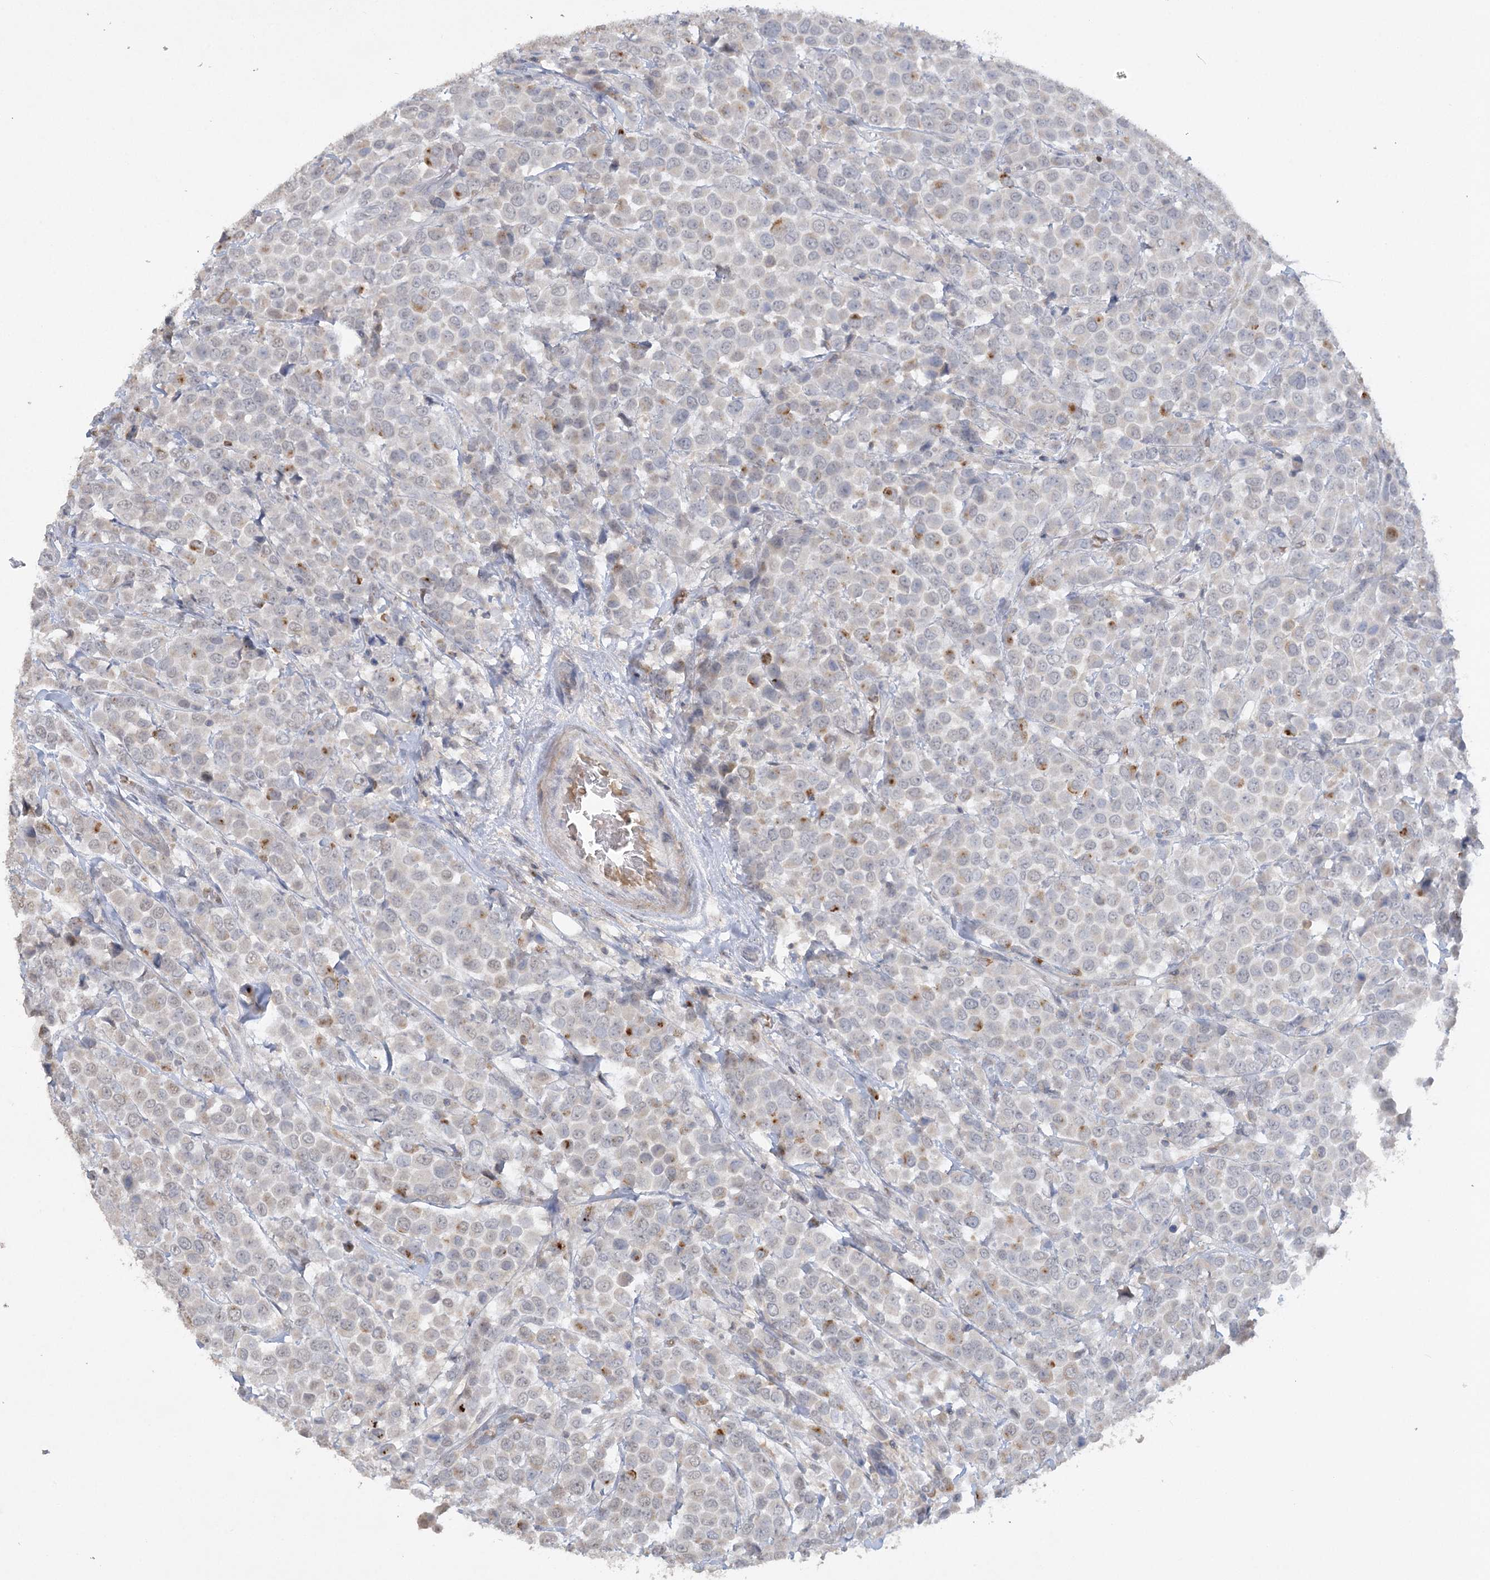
{"staining": {"intensity": "weak", "quantity": "<25%", "location": "cytoplasmic/membranous"}, "tissue": "breast cancer", "cell_type": "Tumor cells", "image_type": "cancer", "snomed": [{"axis": "morphology", "description": "Duct carcinoma"}, {"axis": "topography", "description": "Breast"}], "caption": "Tumor cells show no significant protein staining in breast cancer.", "gene": "TRAF3IP1", "patient": {"sex": "female", "age": 61}}